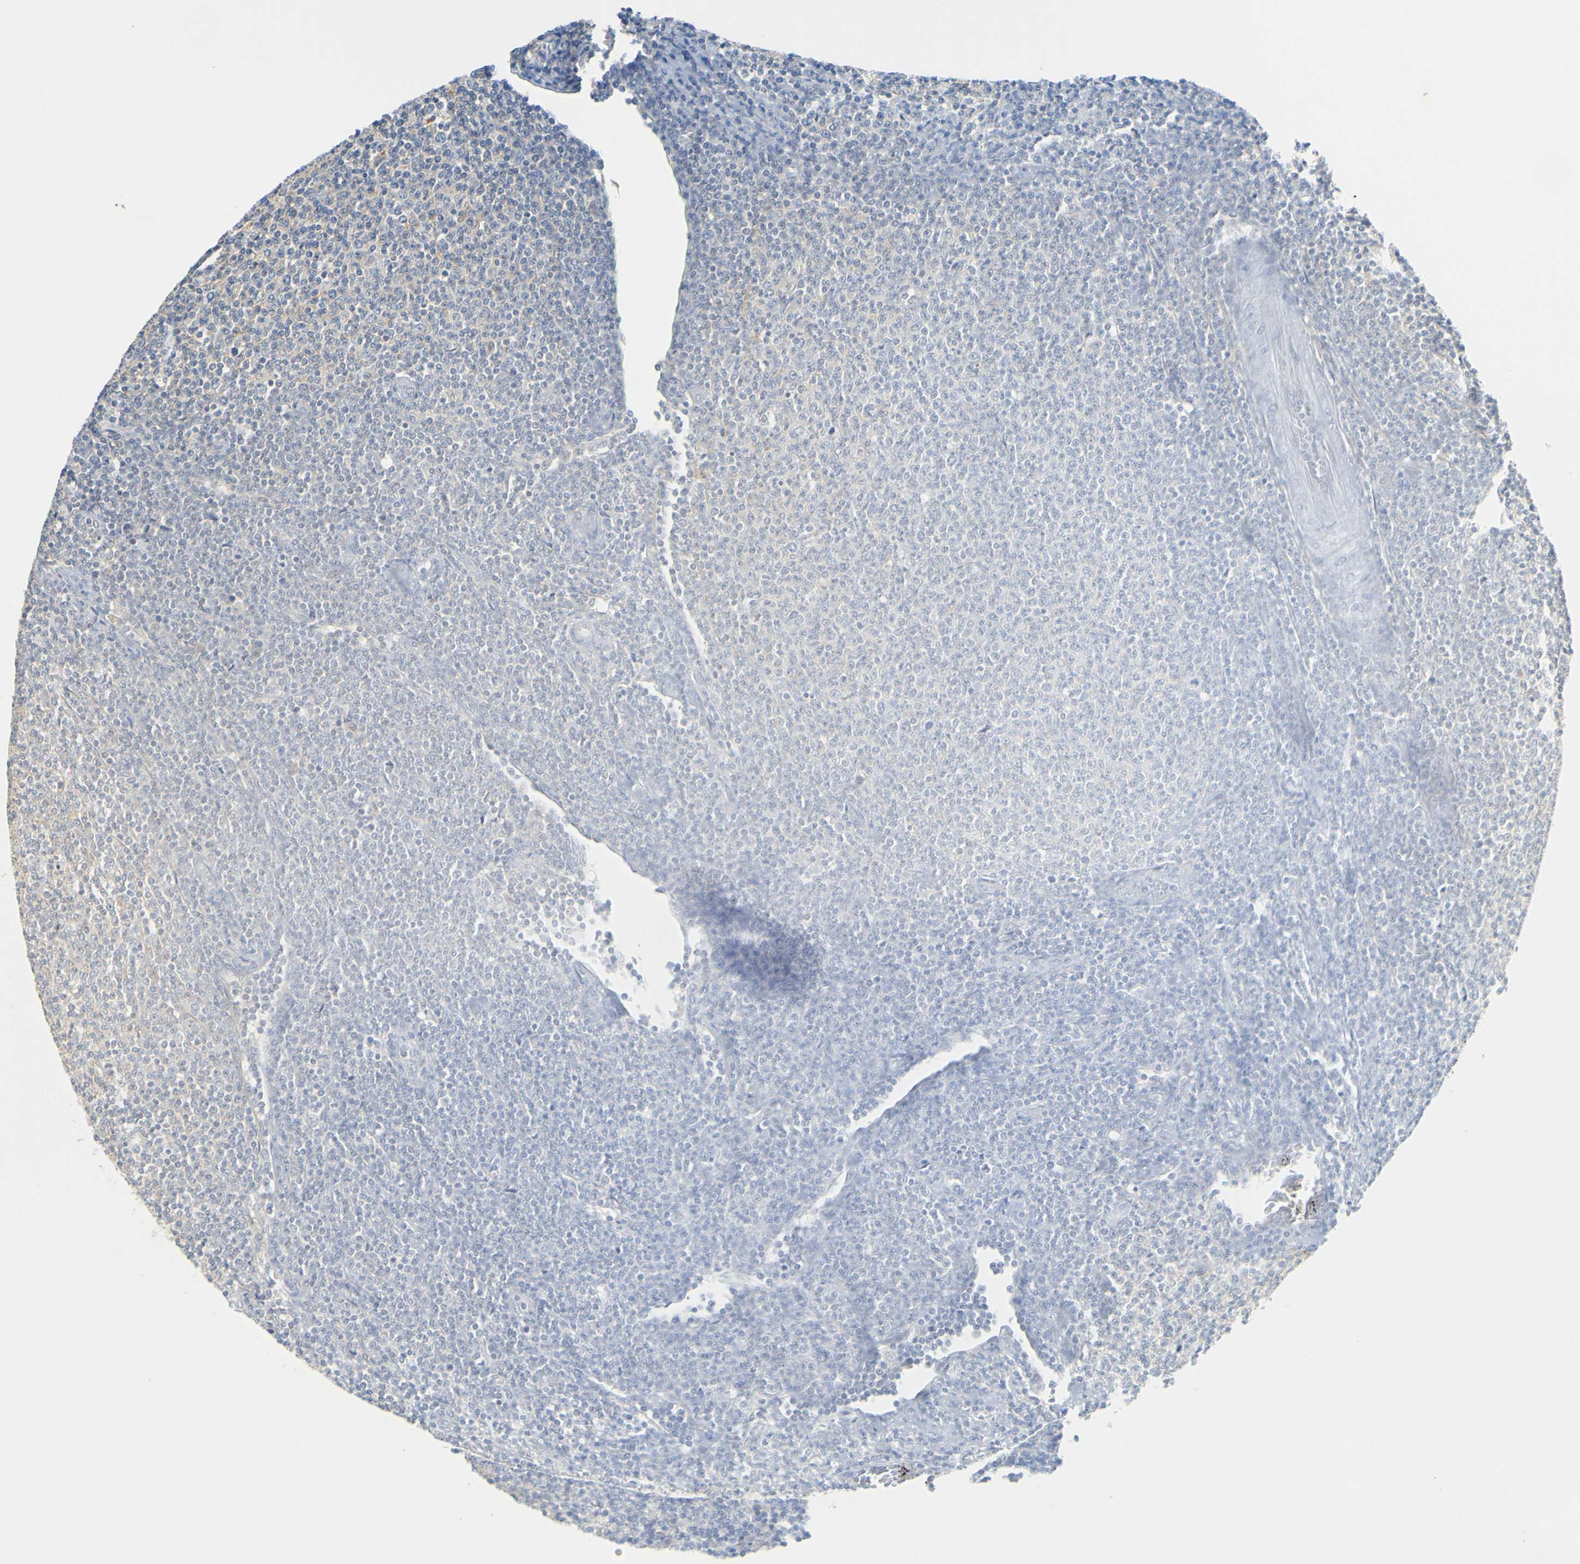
{"staining": {"intensity": "negative", "quantity": "none", "location": "none"}, "tissue": "lymphoma", "cell_type": "Tumor cells", "image_type": "cancer", "snomed": [{"axis": "morphology", "description": "Malignant lymphoma, non-Hodgkin's type, Low grade"}, {"axis": "topography", "description": "Lymph node"}], "caption": "Low-grade malignant lymphoma, non-Hodgkin's type was stained to show a protein in brown. There is no significant positivity in tumor cells. (Brightfield microscopy of DAB immunohistochemistry at high magnification).", "gene": "EPHB4", "patient": {"sex": "male", "age": 66}}